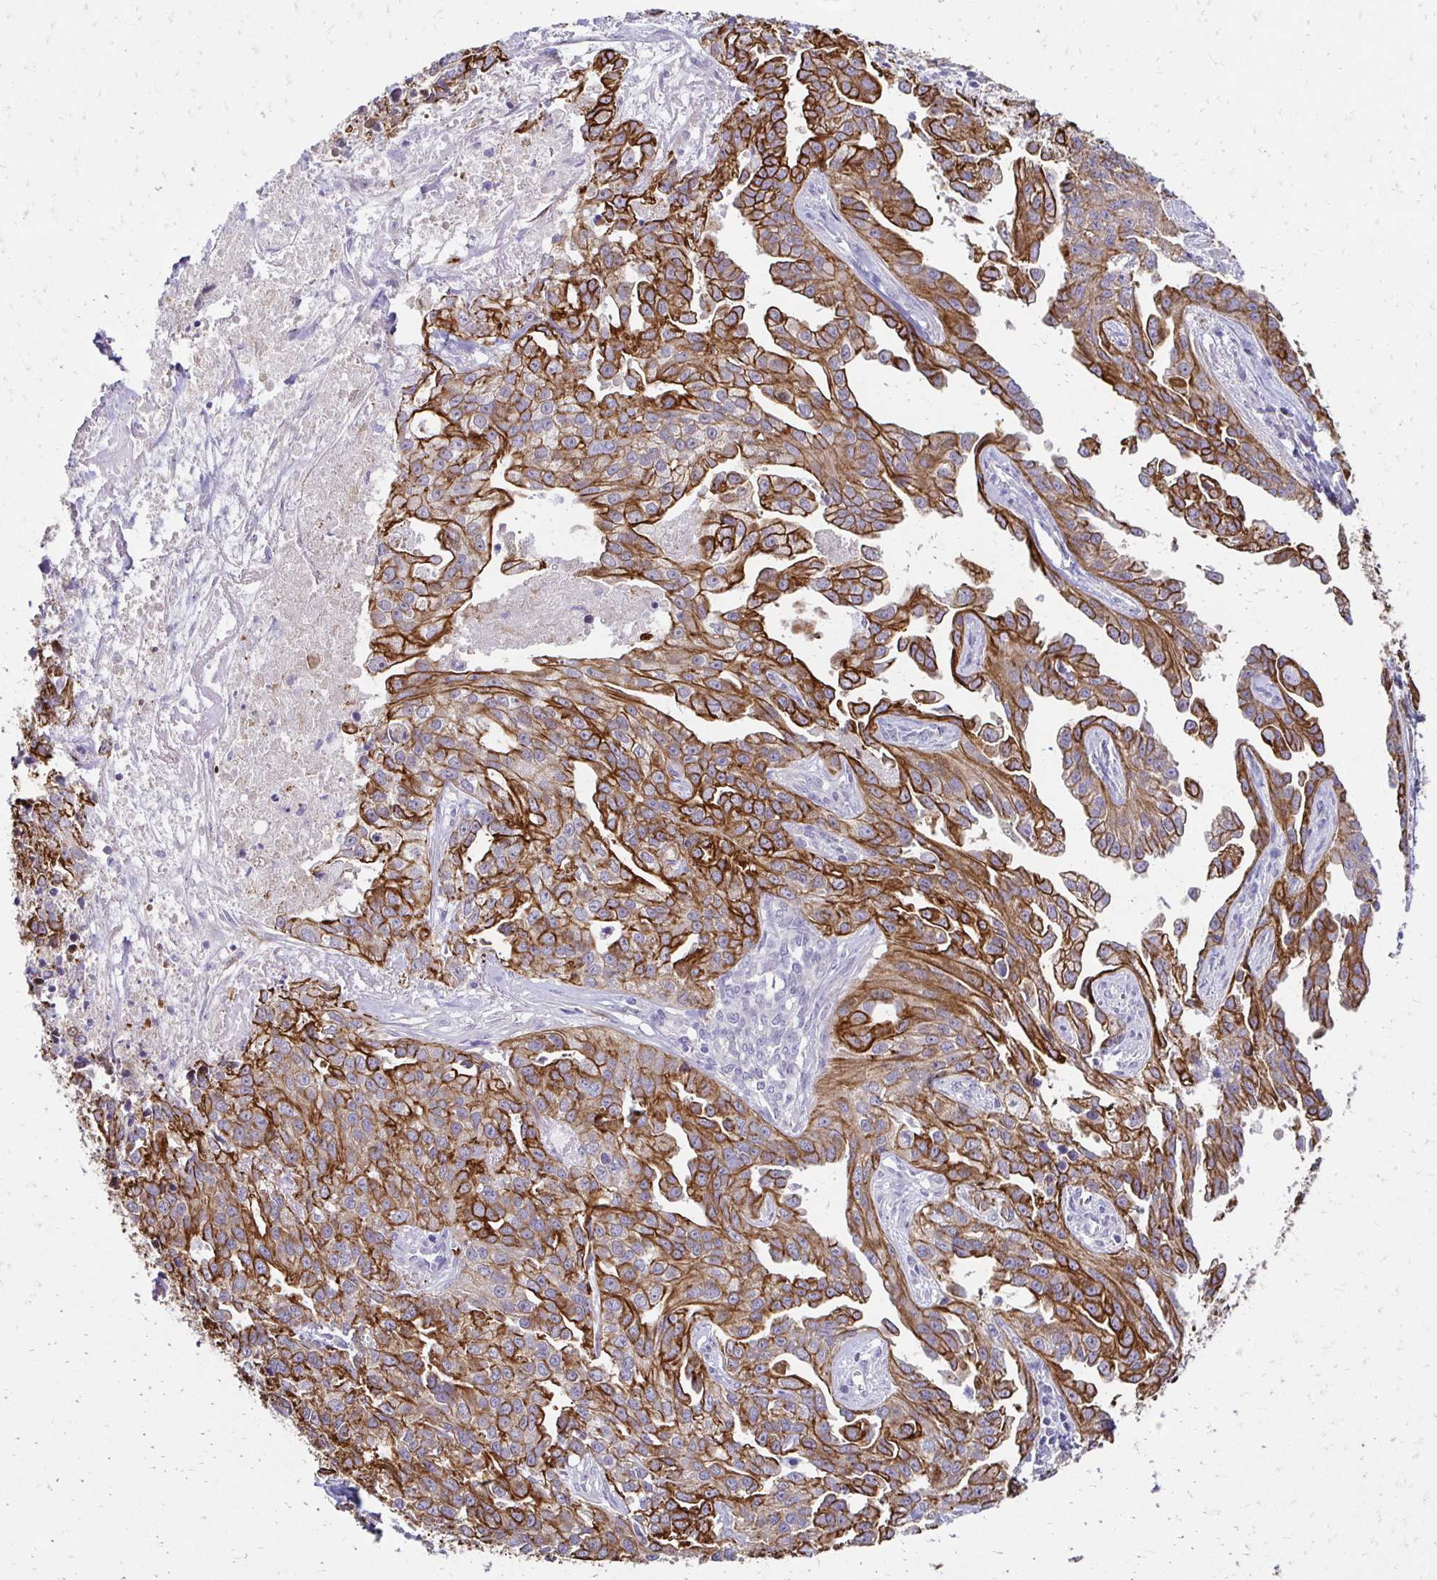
{"staining": {"intensity": "strong", "quantity": ">75%", "location": "cytoplasmic/membranous"}, "tissue": "ovarian cancer", "cell_type": "Tumor cells", "image_type": "cancer", "snomed": [{"axis": "morphology", "description": "Cystadenocarcinoma, serous, NOS"}, {"axis": "topography", "description": "Ovary"}], "caption": "Immunohistochemistry of ovarian cancer (serous cystadenocarcinoma) demonstrates high levels of strong cytoplasmic/membranous staining in approximately >75% of tumor cells. The staining was performed using DAB to visualize the protein expression in brown, while the nuclei were stained in blue with hematoxylin (Magnification: 20x).", "gene": "C1QTNF2", "patient": {"sex": "female", "age": 75}}